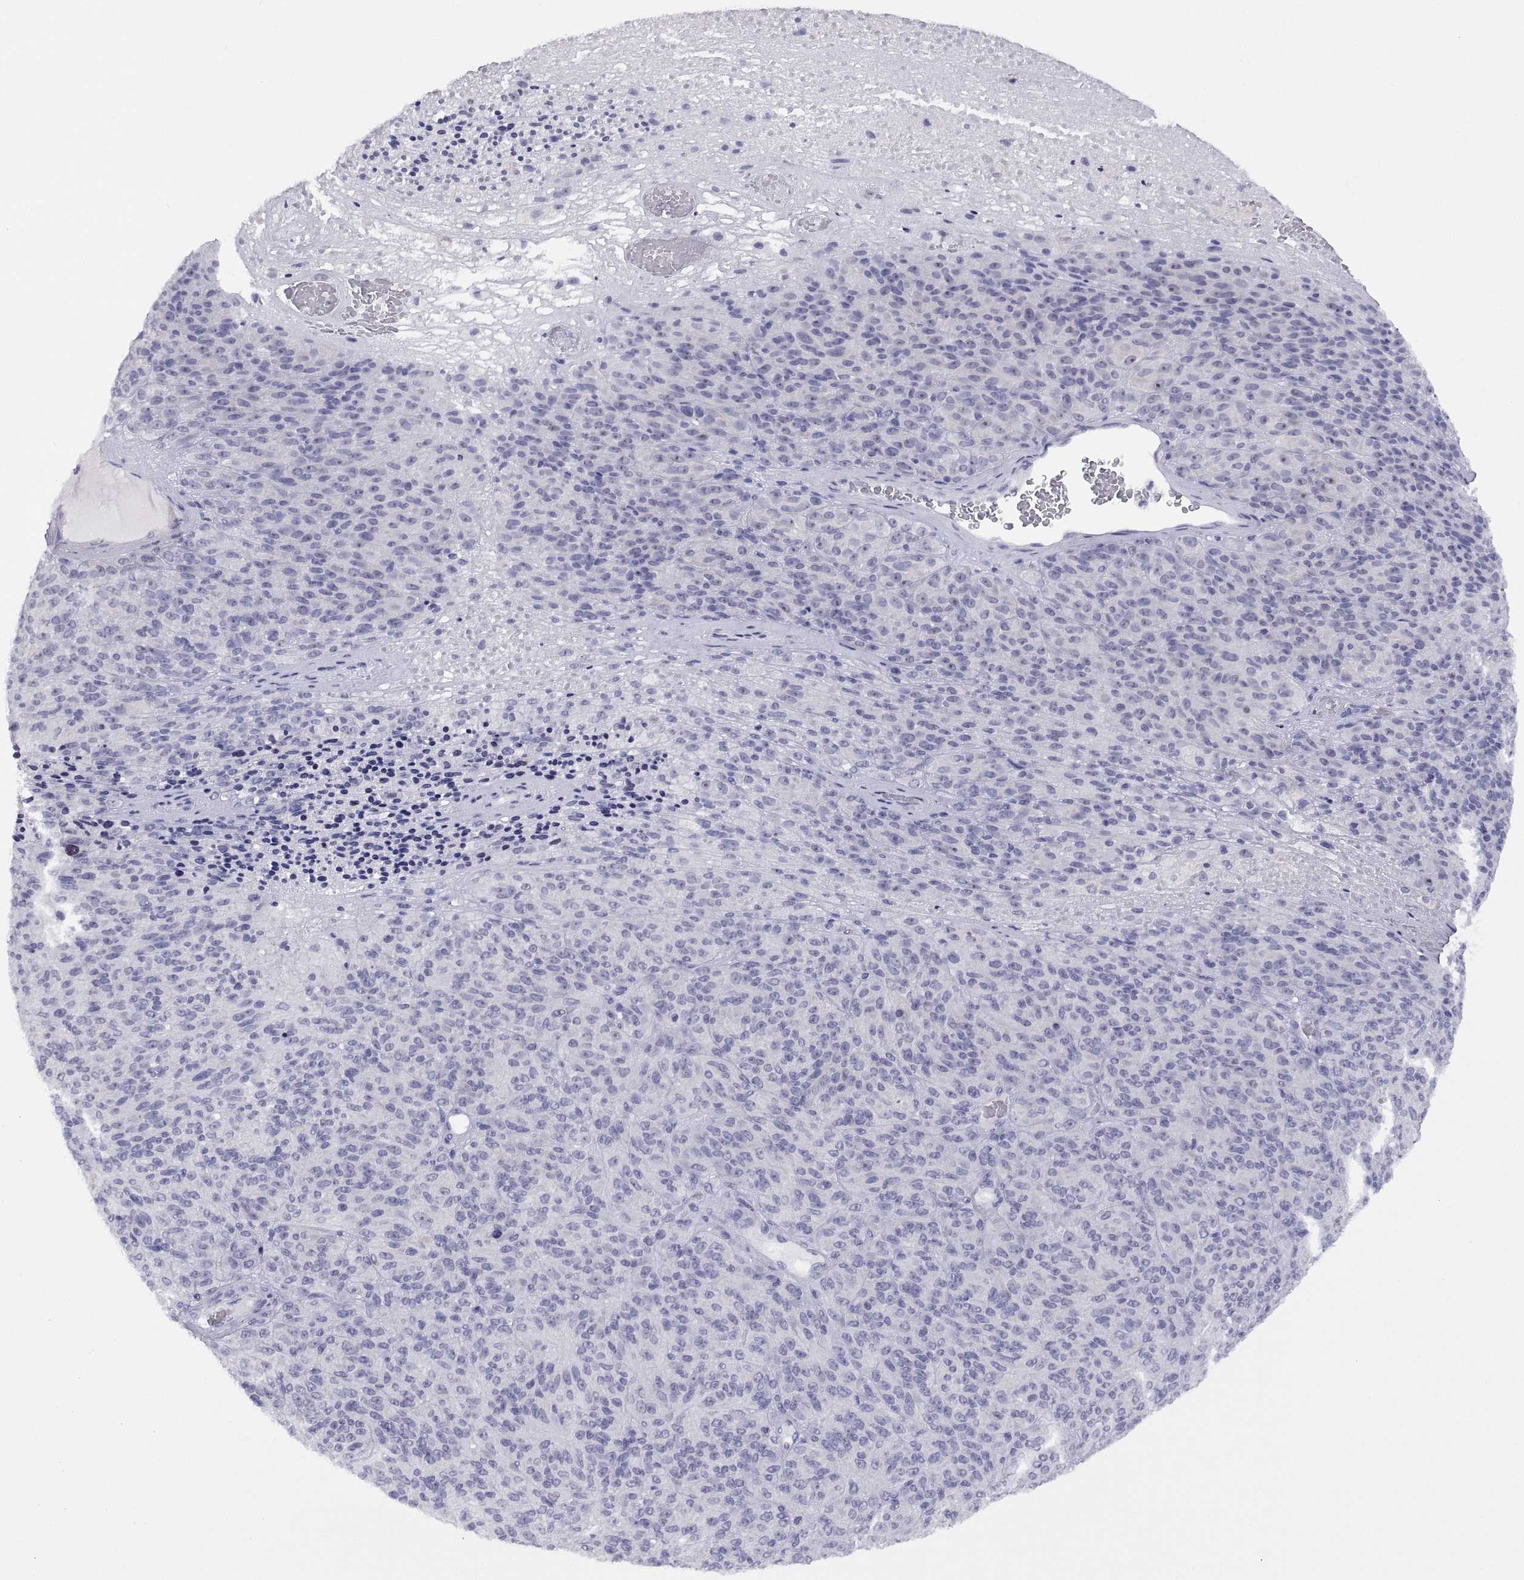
{"staining": {"intensity": "negative", "quantity": "none", "location": "none"}, "tissue": "melanoma", "cell_type": "Tumor cells", "image_type": "cancer", "snomed": [{"axis": "morphology", "description": "Malignant melanoma, Metastatic site"}, {"axis": "topography", "description": "Brain"}], "caption": "IHC of melanoma reveals no positivity in tumor cells.", "gene": "VSX2", "patient": {"sex": "female", "age": 56}}